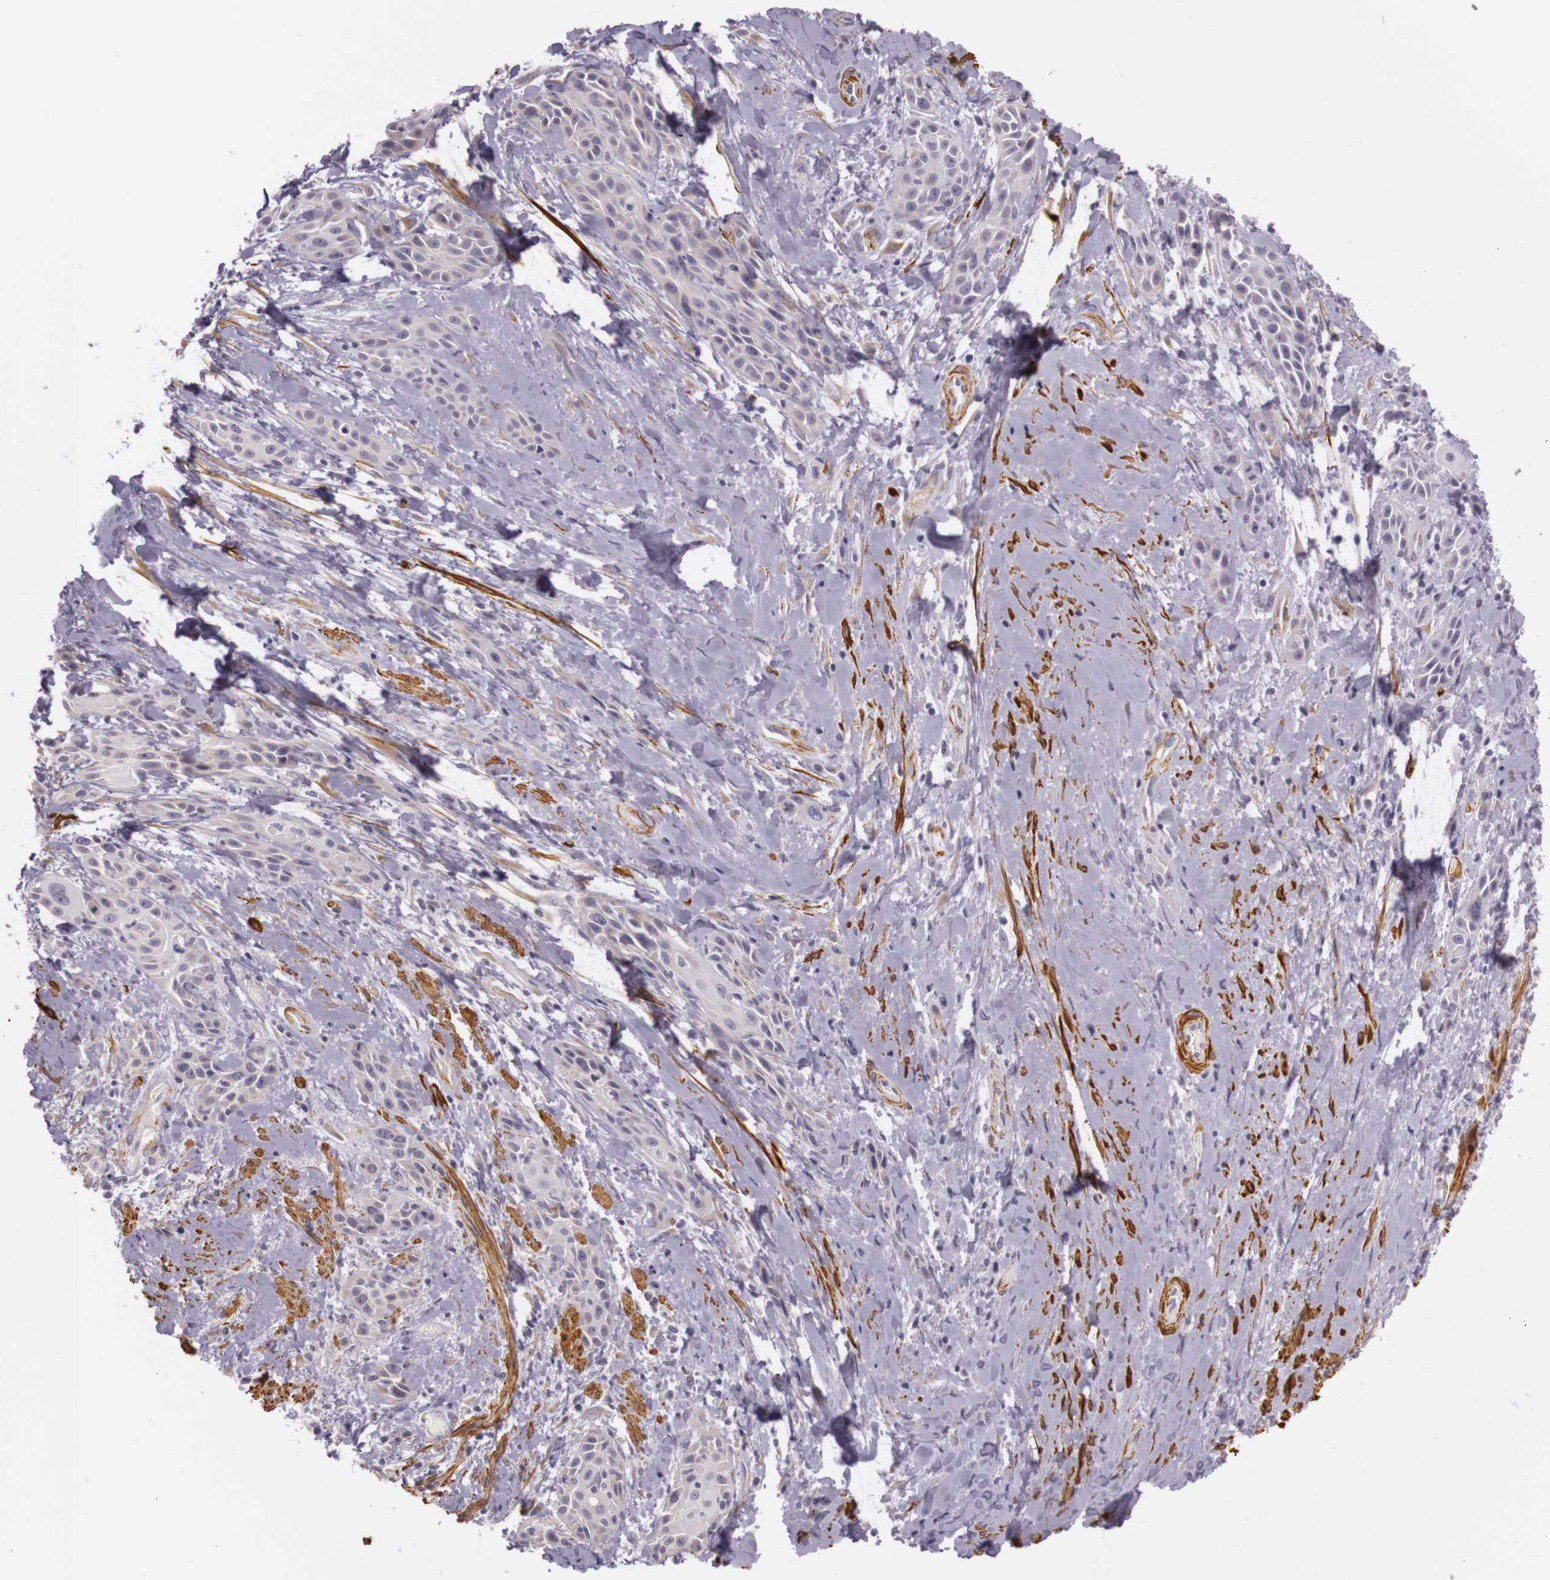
{"staining": {"intensity": "weak", "quantity": "25%-75%", "location": "cytoplasmic/membranous"}, "tissue": "skin cancer", "cell_type": "Tumor cells", "image_type": "cancer", "snomed": [{"axis": "morphology", "description": "Squamous cell carcinoma, NOS"}, {"axis": "topography", "description": "Skin"}, {"axis": "topography", "description": "Anal"}], "caption": "Weak cytoplasmic/membranous positivity is present in approximately 25%-75% of tumor cells in skin cancer (squamous cell carcinoma).", "gene": "CNTN2", "patient": {"sex": "male", "age": 64}}